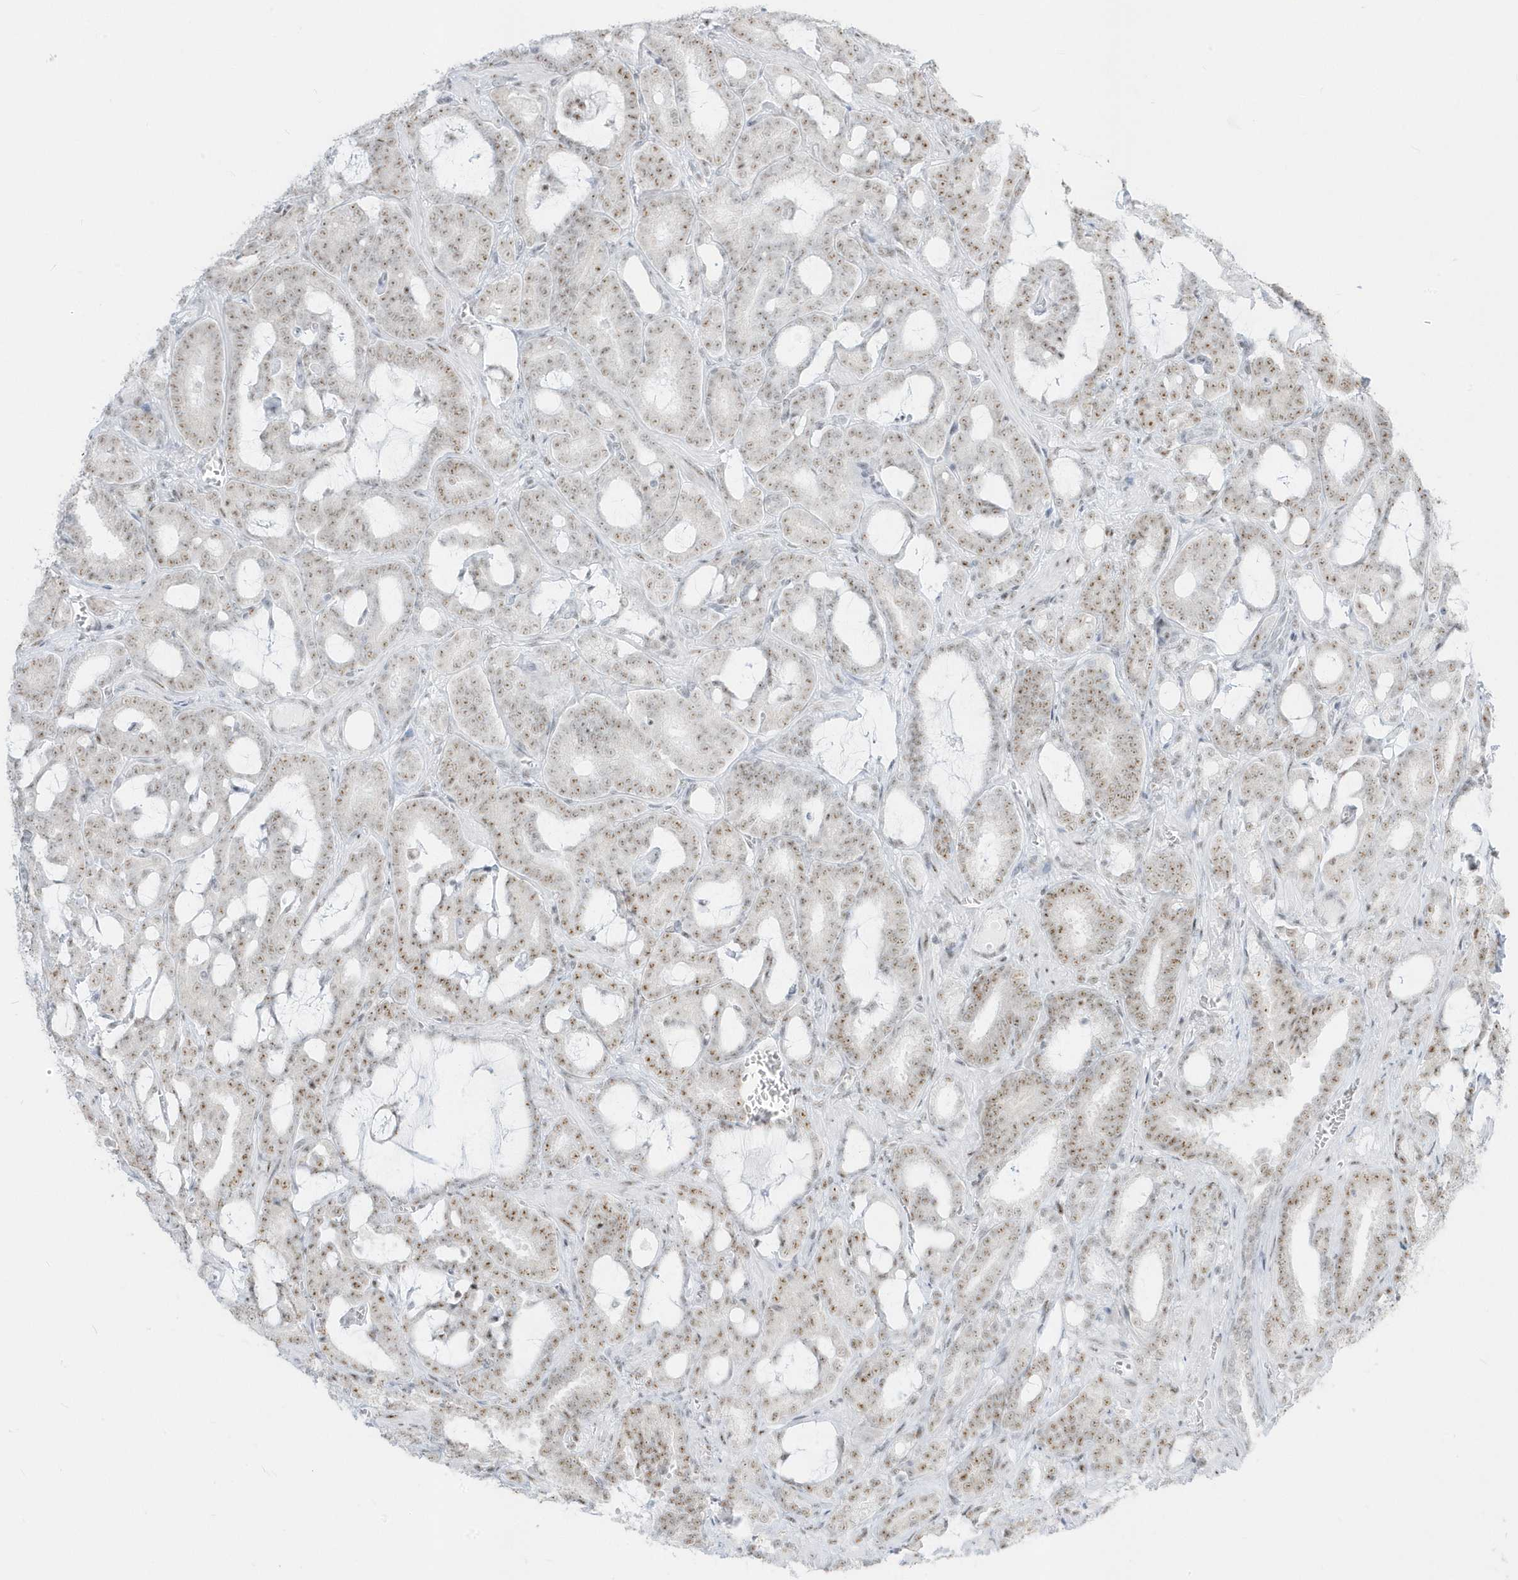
{"staining": {"intensity": "weak", "quantity": ">75%", "location": "nuclear"}, "tissue": "prostate cancer", "cell_type": "Tumor cells", "image_type": "cancer", "snomed": [{"axis": "morphology", "description": "Adenocarcinoma, High grade"}, {"axis": "topography", "description": "Prostate and seminal vesicle, NOS"}], "caption": "DAB immunohistochemical staining of human adenocarcinoma (high-grade) (prostate) demonstrates weak nuclear protein expression in approximately >75% of tumor cells.", "gene": "PLEKHN1", "patient": {"sex": "male", "age": 67}}